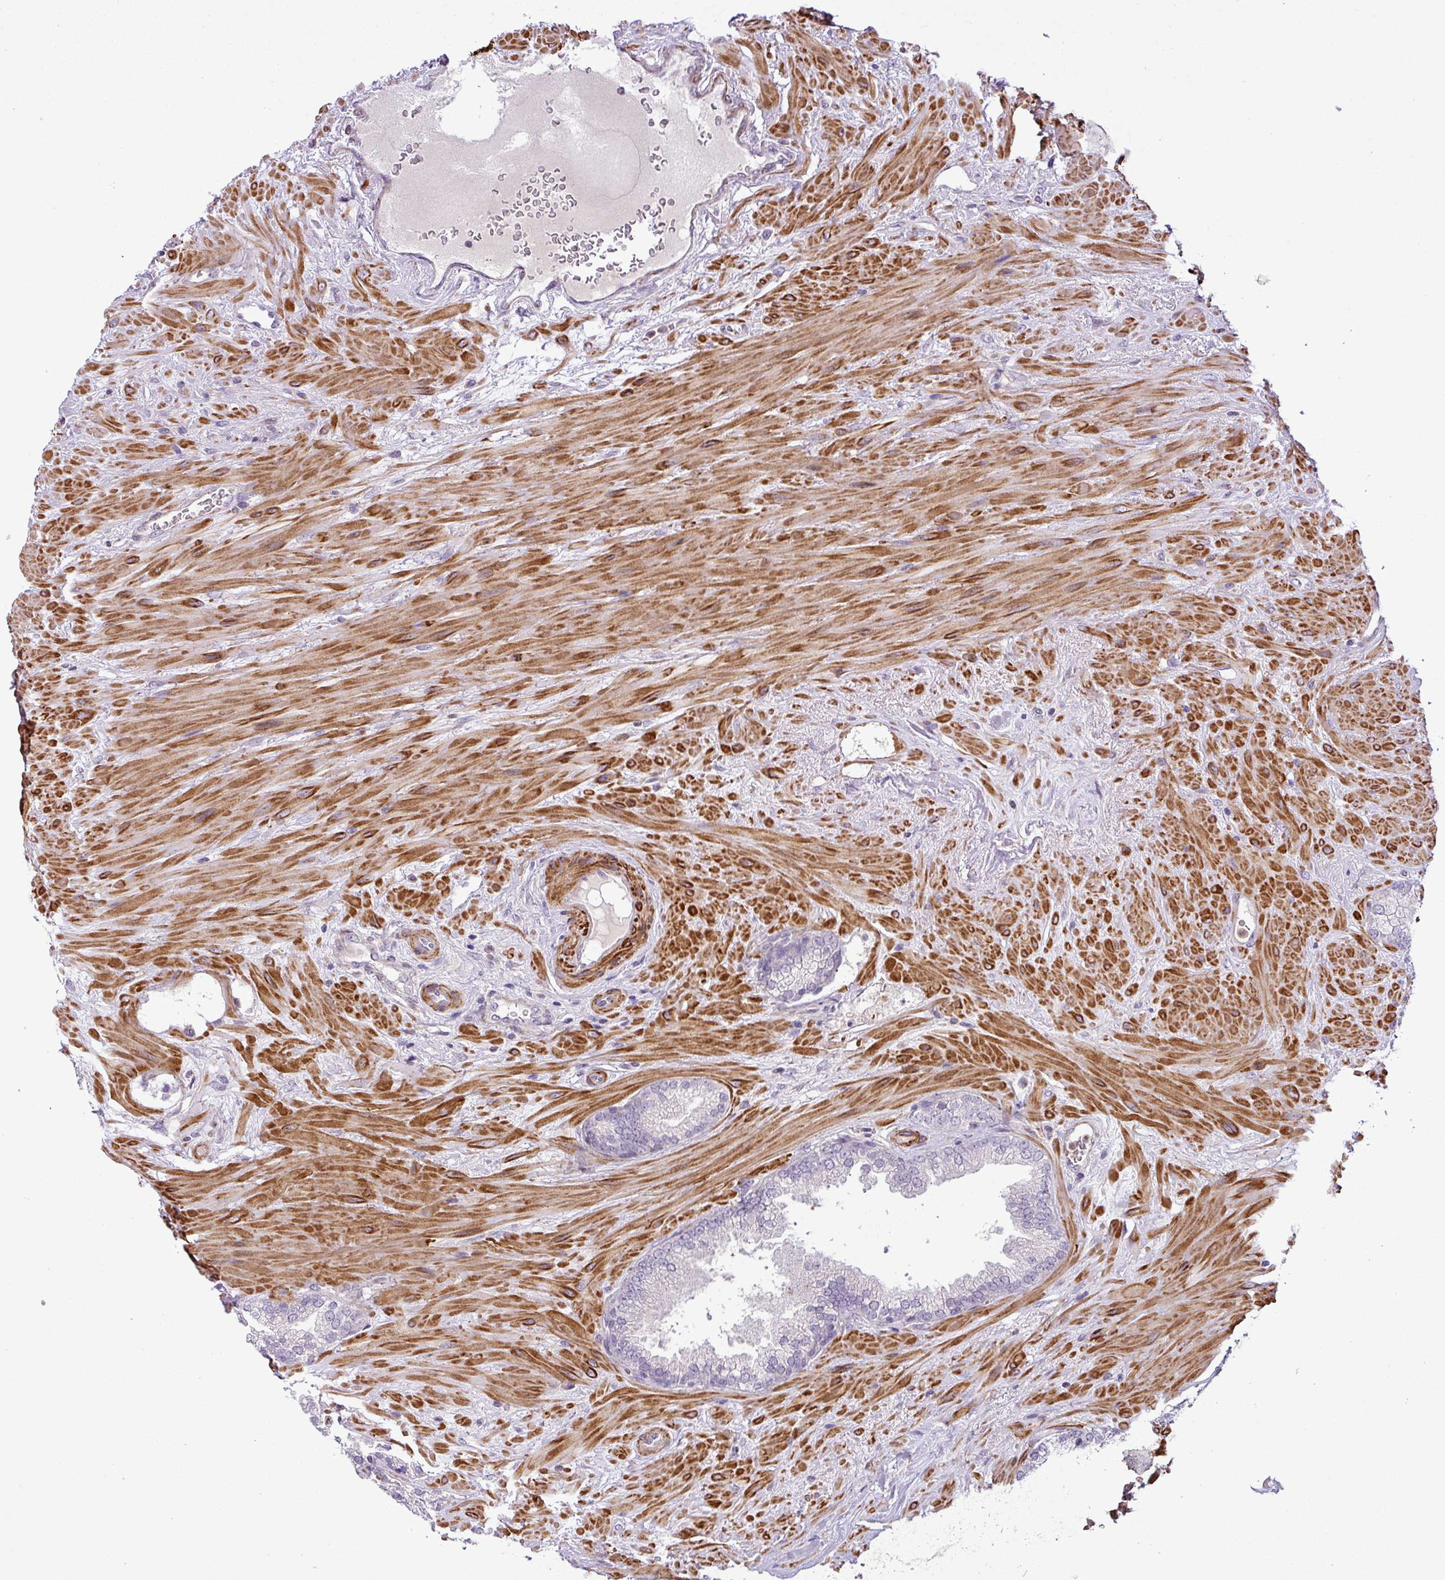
{"staining": {"intensity": "negative", "quantity": "none", "location": "none"}, "tissue": "prostate cancer", "cell_type": "Tumor cells", "image_type": "cancer", "snomed": [{"axis": "morphology", "description": "Adenocarcinoma, Low grade"}, {"axis": "topography", "description": "Prostate"}], "caption": "Immunohistochemistry (IHC) photomicrograph of neoplastic tissue: human prostate adenocarcinoma (low-grade) stained with DAB demonstrates no significant protein expression in tumor cells.", "gene": "NBEAL2", "patient": {"sex": "male", "age": 61}}